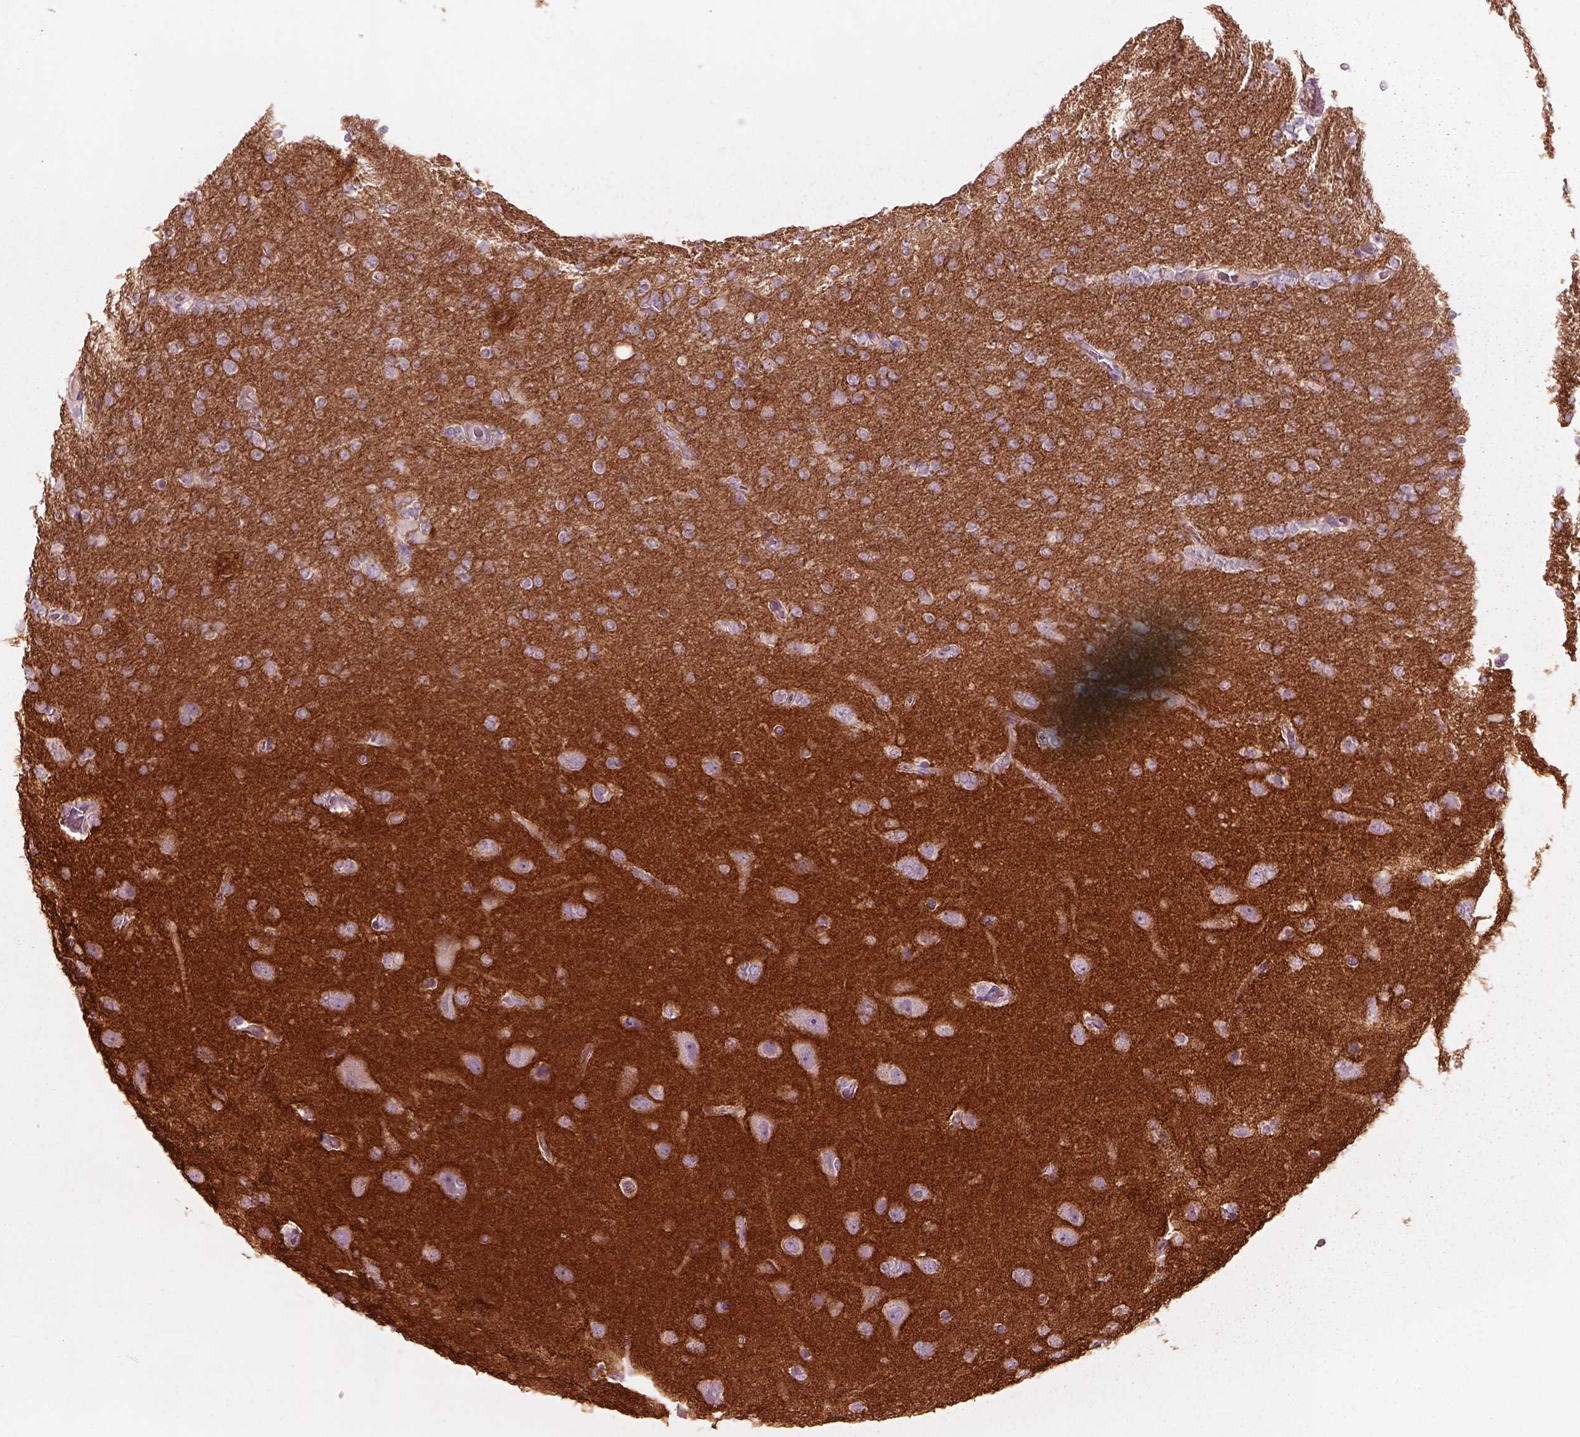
{"staining": {"intensity": "negative", "quantity": "none", "location": "none"}, "tissue": "glioma", "cell_type": "Tumor cells", "image_type": "cancer", "snomed": [{"axis": "morphology", "description": "Glioma, malignant, High grade"}, {"axis": "topography", "description": "Cerebral cortex"}], "caption": "This is an immunohistochemistry (IHC) image of glioma. There is no expression in tumor cells.", "gene": "CADM2", "patient": {"sex": "male", "age": 70}}